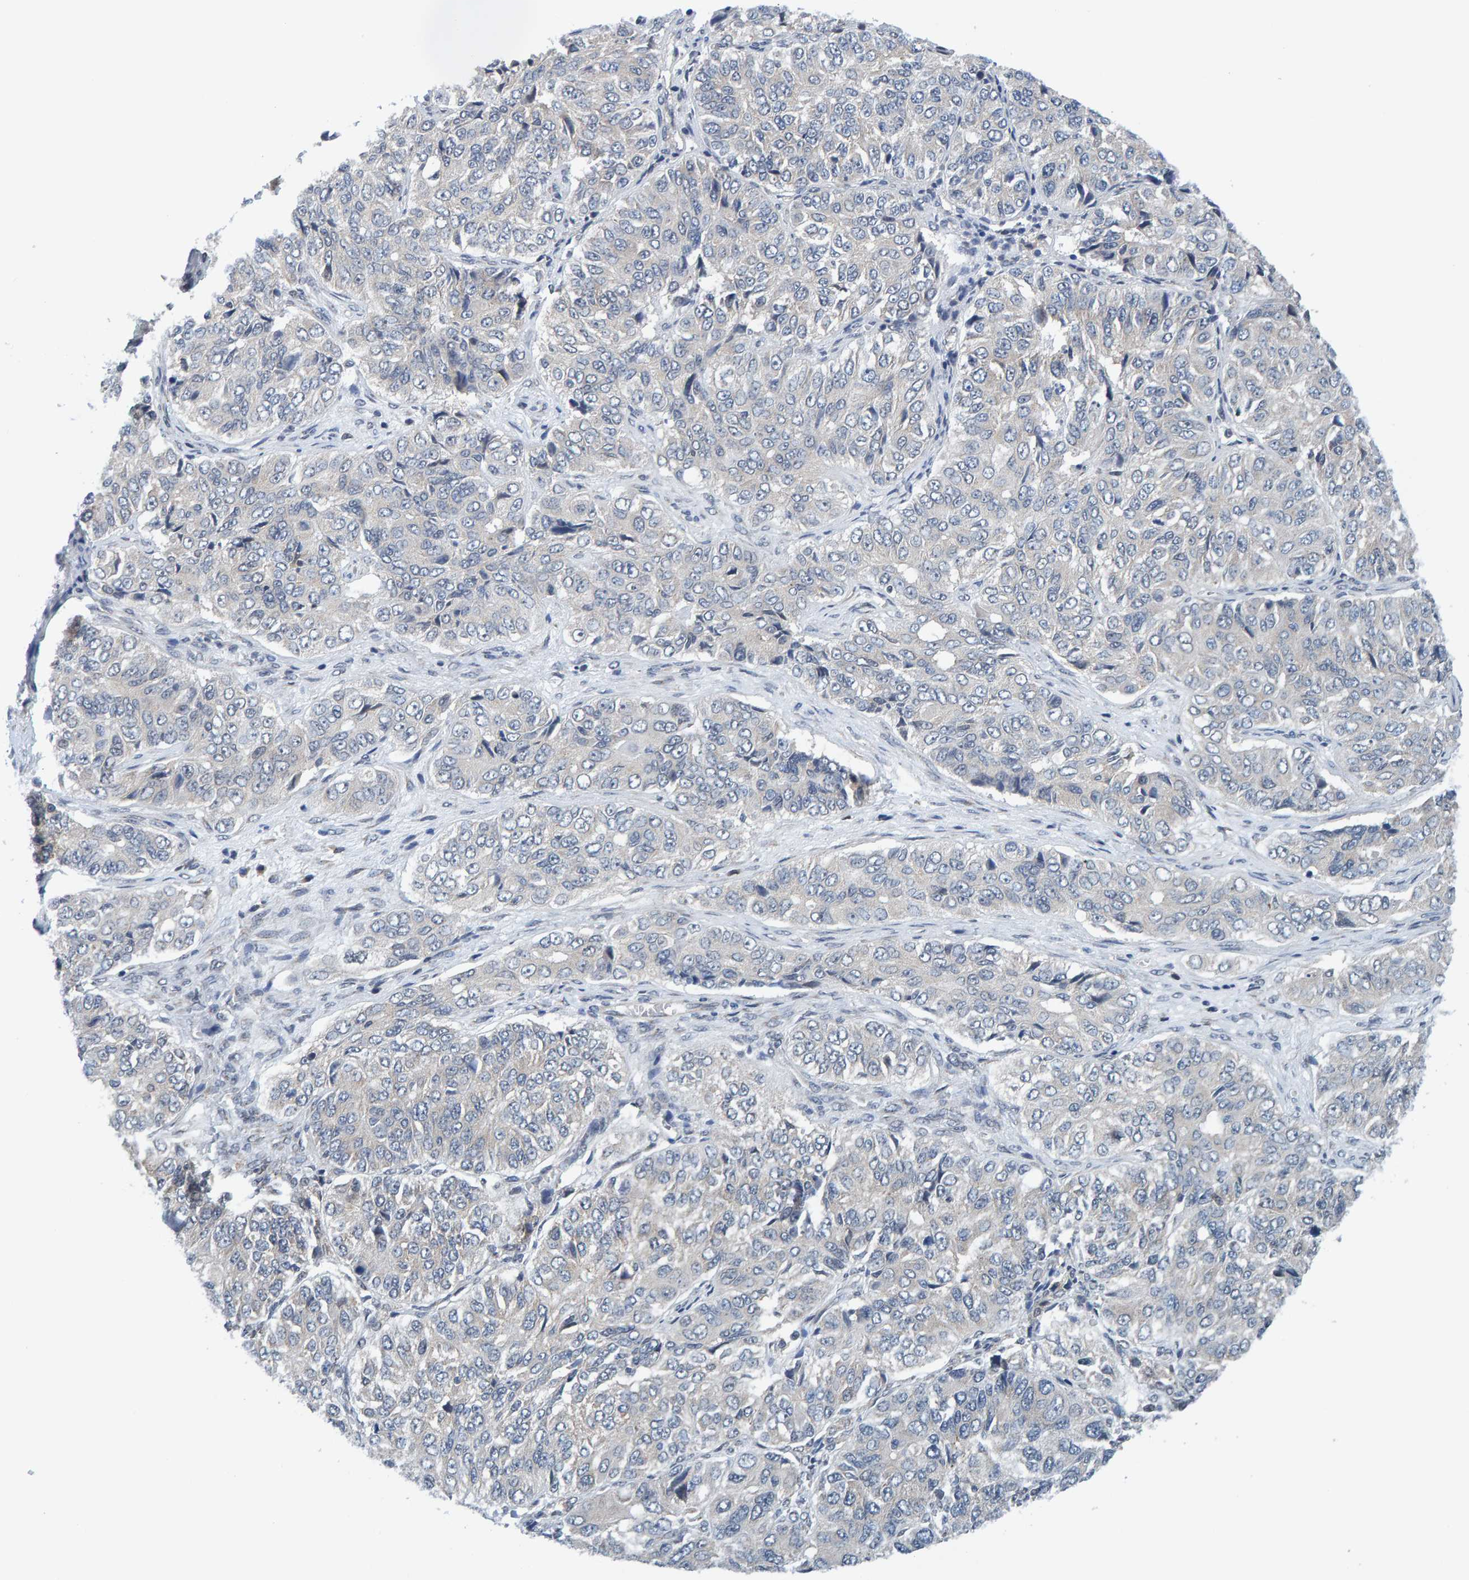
{"staining": {"intensity": "negative", "quantity": "none", "location": "none"}, "tissue": "ovarian cancer", "cell_type": "Tumor cells", "image_type": "cancer", "snomed": [{"axis": "morphology", "description": "Carcinoma, endometroid"}, {"axis": "topography", "description": "Ovary"}], "caption": "Immunohistochemistry of human ovarian endometroid carcinoma exhibits no expression in tumor cells.", "gene": "SCRN2", "patient": {"sex": "female", "age": 51}}